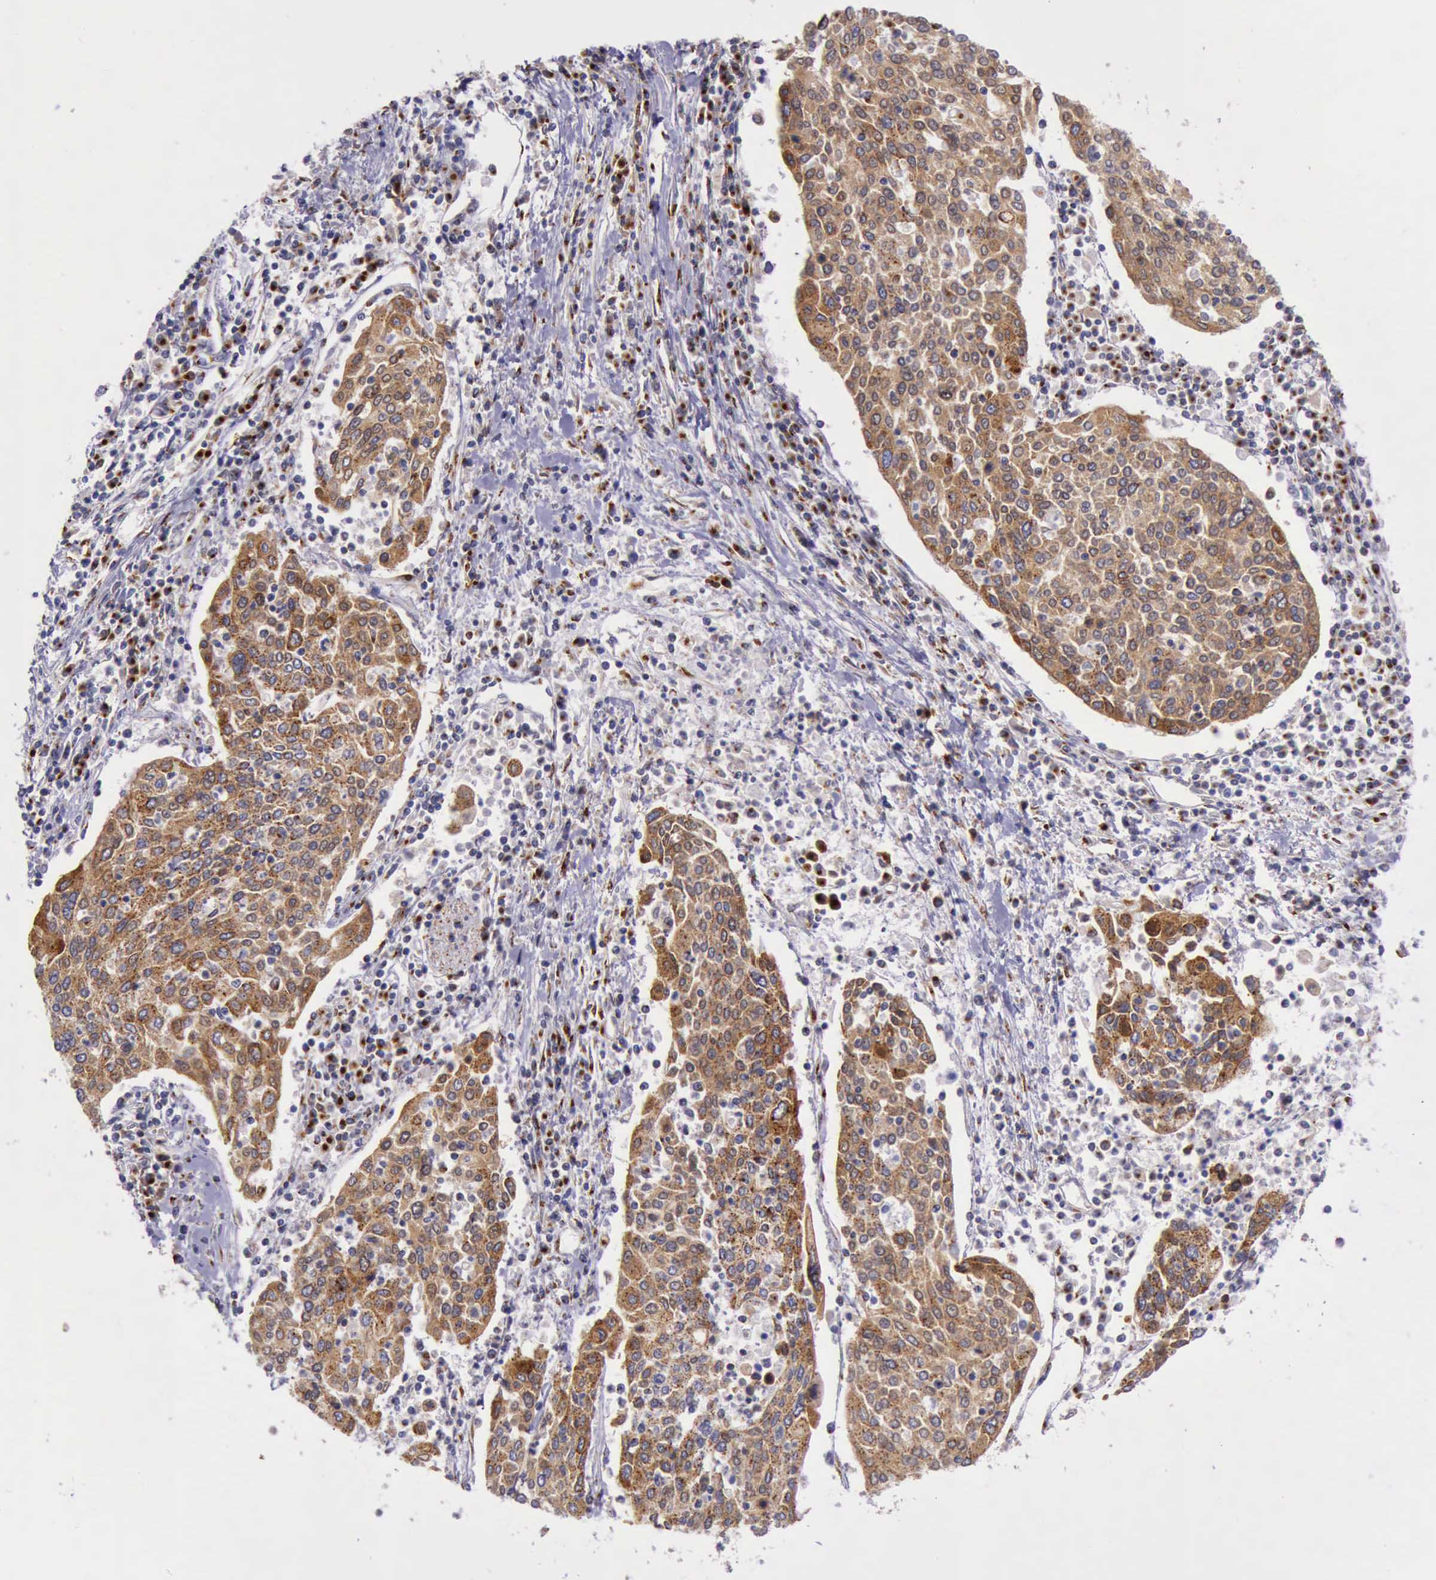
{"staining": {"intensity": "strong", "quantity": ">75%", "location": "cytoplasmic/membranous"}, "tissue": "cervical cancer", "cell_type": "Tumor cells", "image_type": "cancer", "snomed": [{"axis": "morphology", "description": "Squamous cell carcinoma, NOS"}, {"axis": "topography", "description": "Cervix"}], "caption": "High-magnification brightfield microscopy of cervical cancer (squamous cell carcinoma) stained with DAB (brown) and counterstained with hematoxylin (blue). tumor cells exhibit strong cytoplasmic/membranous staining is present in approximately>75% of cells. The staining was performed using DAB, with brown indicating positive protein expression. Nuclei are stained blue with hematoxylin.", "gene": "GOLGA5", "patient": {"sex": "female", "age": 40}}